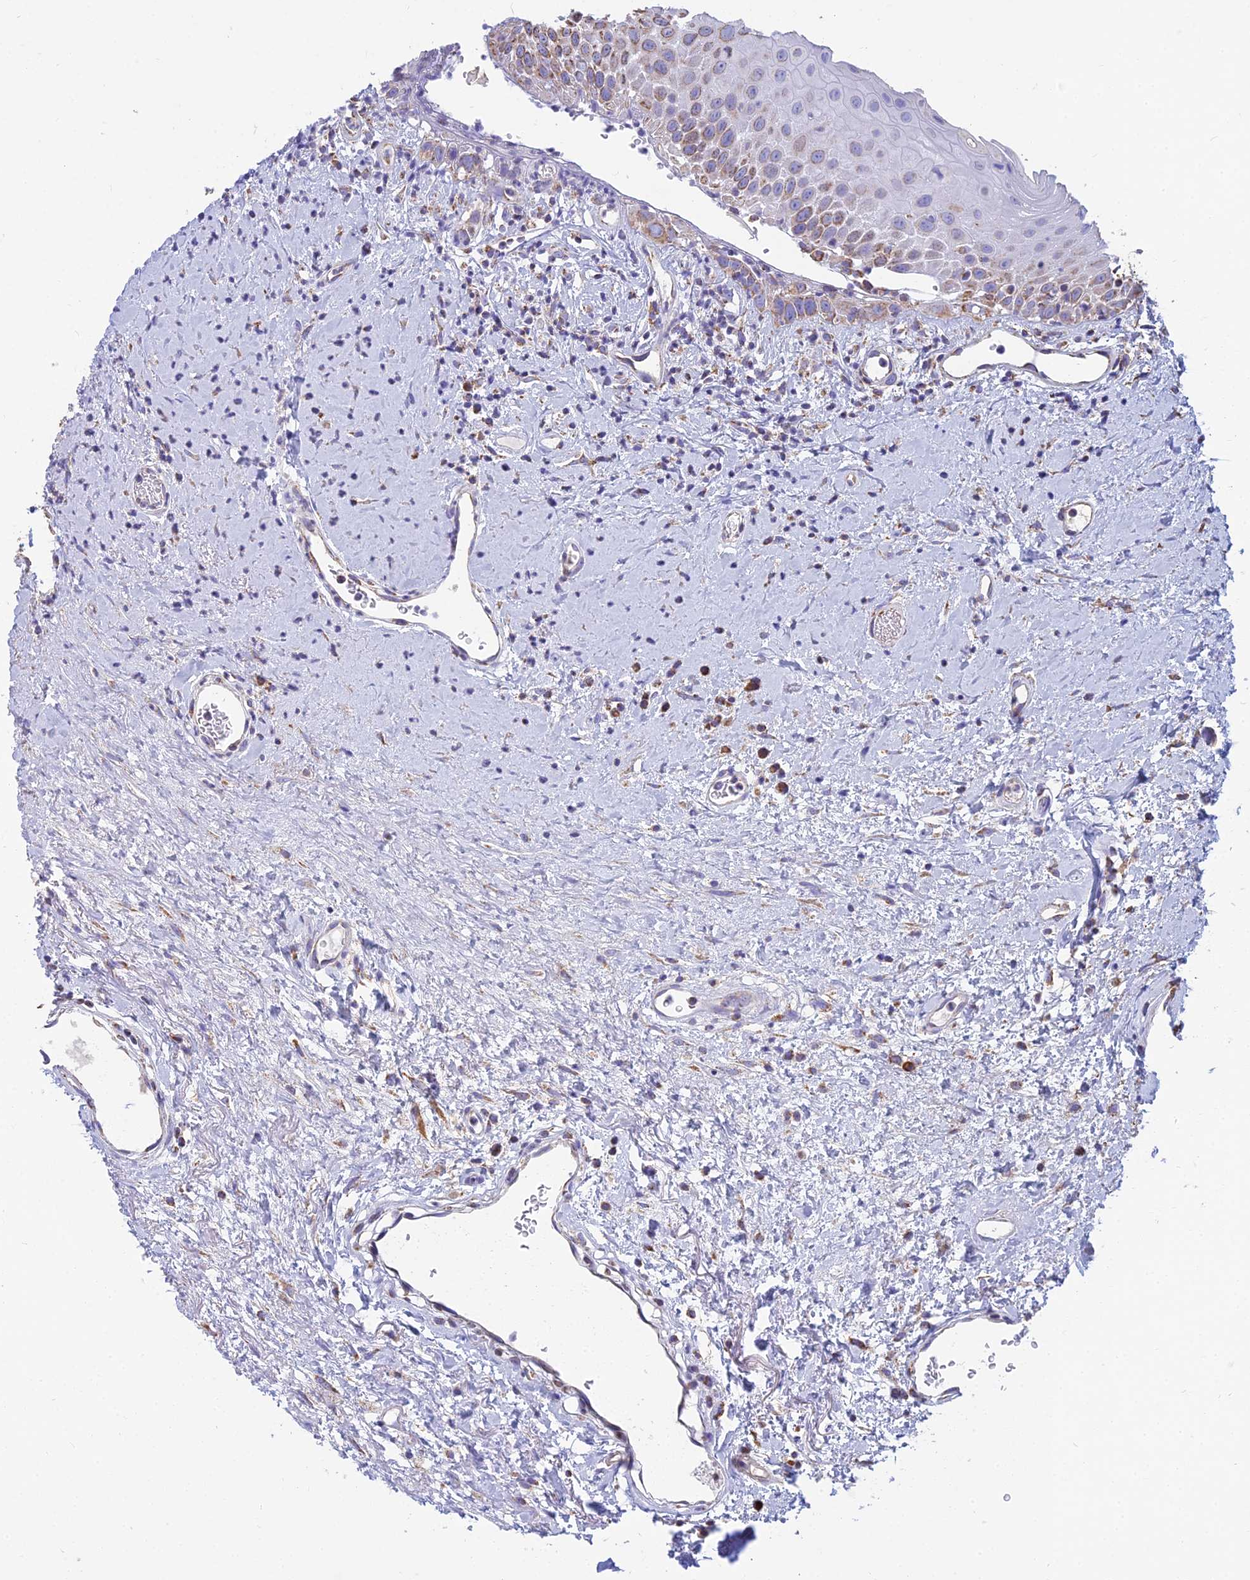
{"staining": {"intensity": "moderate", "quantity": "25%-75%", "location": "cytoplasmic/membranous"}, "tissue": "oral mucosa", "cell_type": "Squamous epithelial cells", "image_type": "normal", "snomed": [{"axis": "morphology", "description": "Normal tissue, NOS"}, {"axis": "topography", "description": "Oral tissue"}], "caption": "Immunohistochemical staining of normal human oral mucosa exhibits moderate cytoplasmic/membranous protein positivity in about 25%-75% of squamous epithelial cells.", "gene": "OR2W3", "patient": {"sex": "female", "age": 76}}